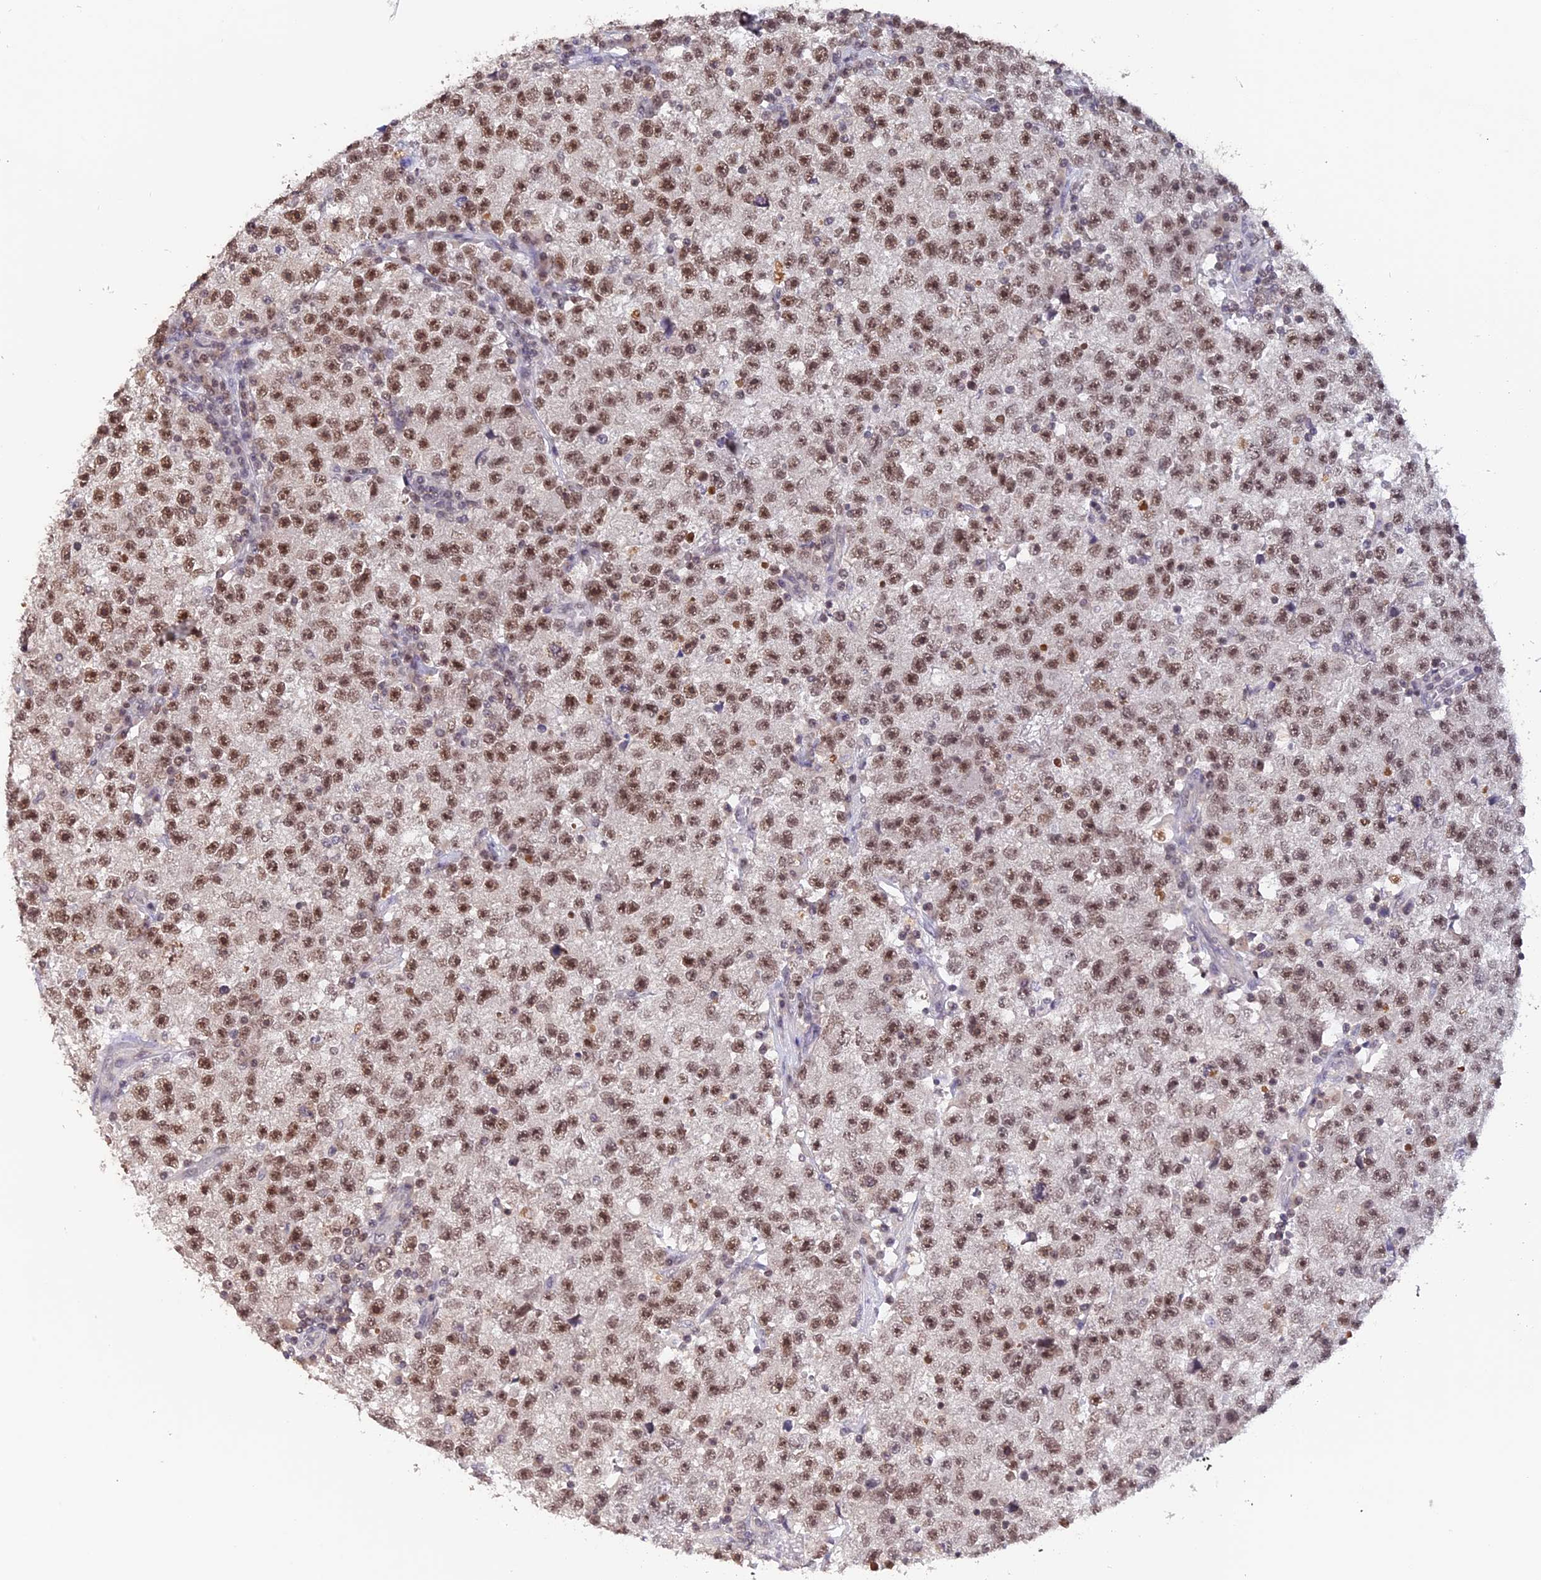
{"staining": {"intensity": "moderate", "quantity": ">75%", "location": "nuclear"}, "tissue": "testis cancer", "cell_type": "Tumor cells", "image_type": "cancer", "snomed": [{"axis": "morphology", "description": "Seminoma, NOS"}, {"axis": "topography", "description": "Testis"}], "caption": "The micrograph shows immunohistochemical staining of testis cancer. There is moderate nuclear expression is identified in approximately >75% of tumor cells. (Brightfield microscopy of DAB IHC at high magnification).", "gene": "RFC5", "patient": {"sex": "male", "age": 22}}